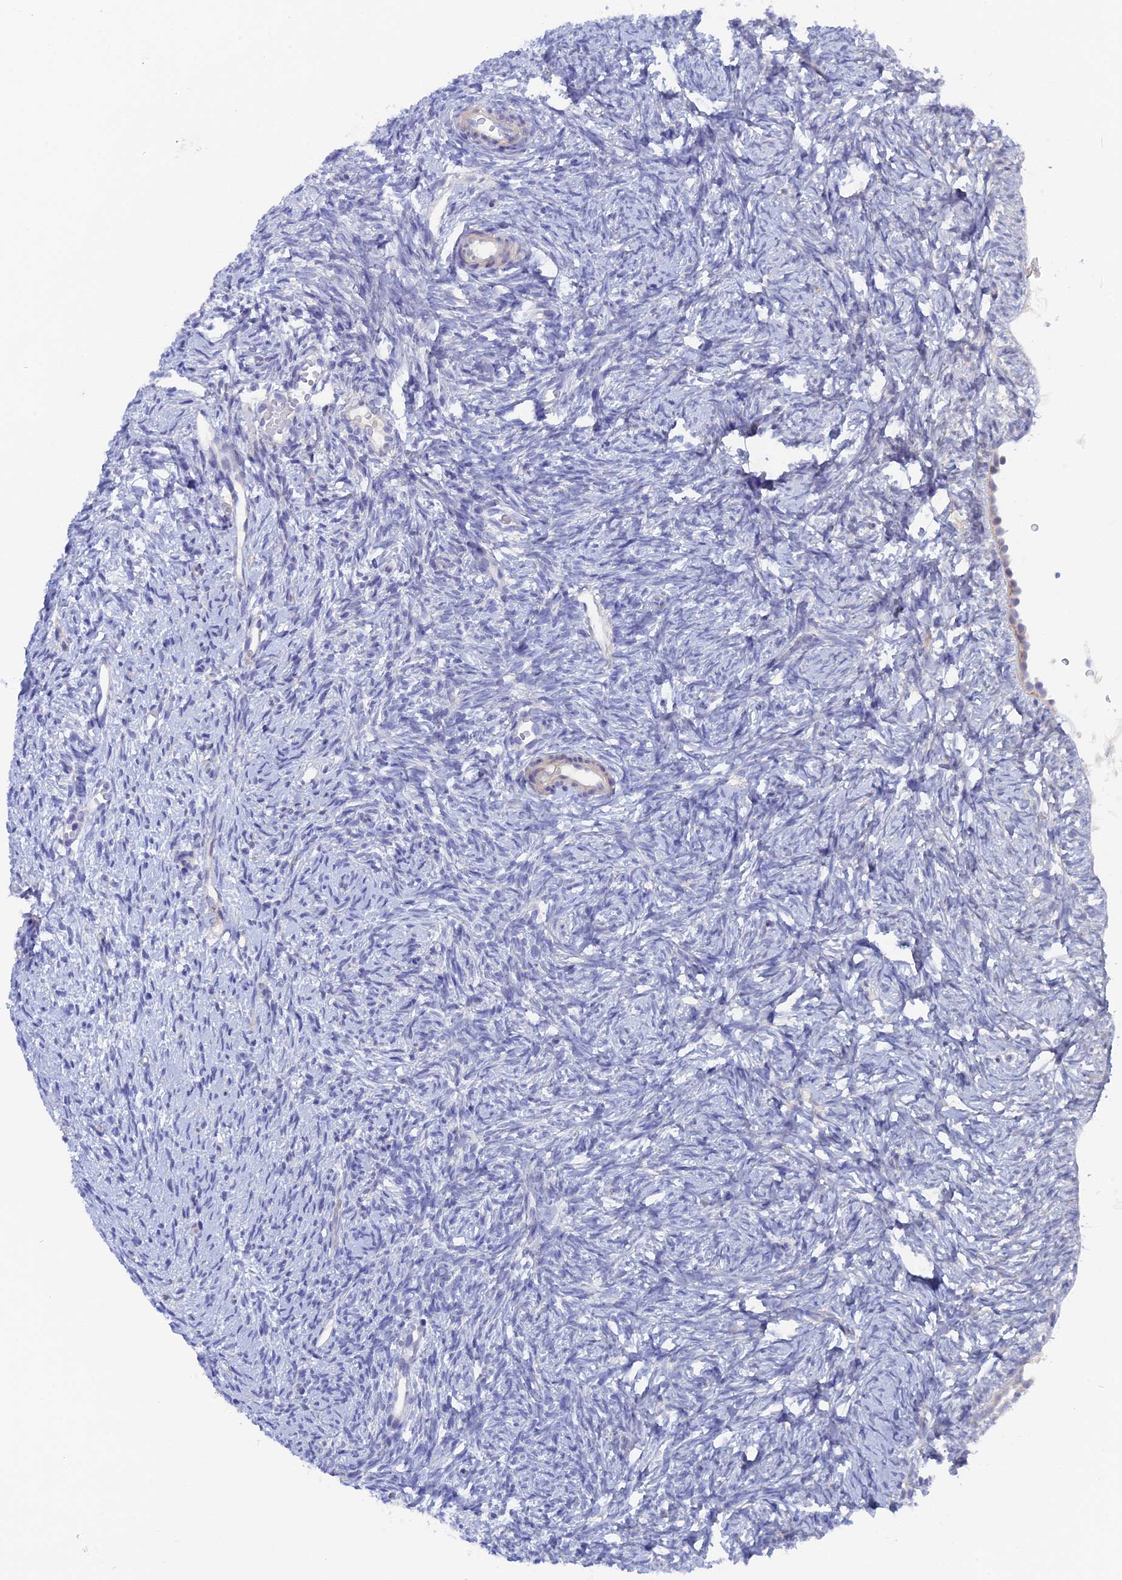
{"staining": {"intensity": "negative", "quantity": "none", "location": "none"}, "tissue": "ovary", "cell_type": "Ovarian stroma cells", "image_type": "normal", "snomed": [{"axis": "morphology", "description": "Normal tissue, NOS"}, {"axis": "topography", "description": "Ovary"}], "caption": "The histopathology image shows no staining of ovarian stroma cells in benign ovary.", "gene": "DACT3", "patient": {"sex": "female", "age": 51}}